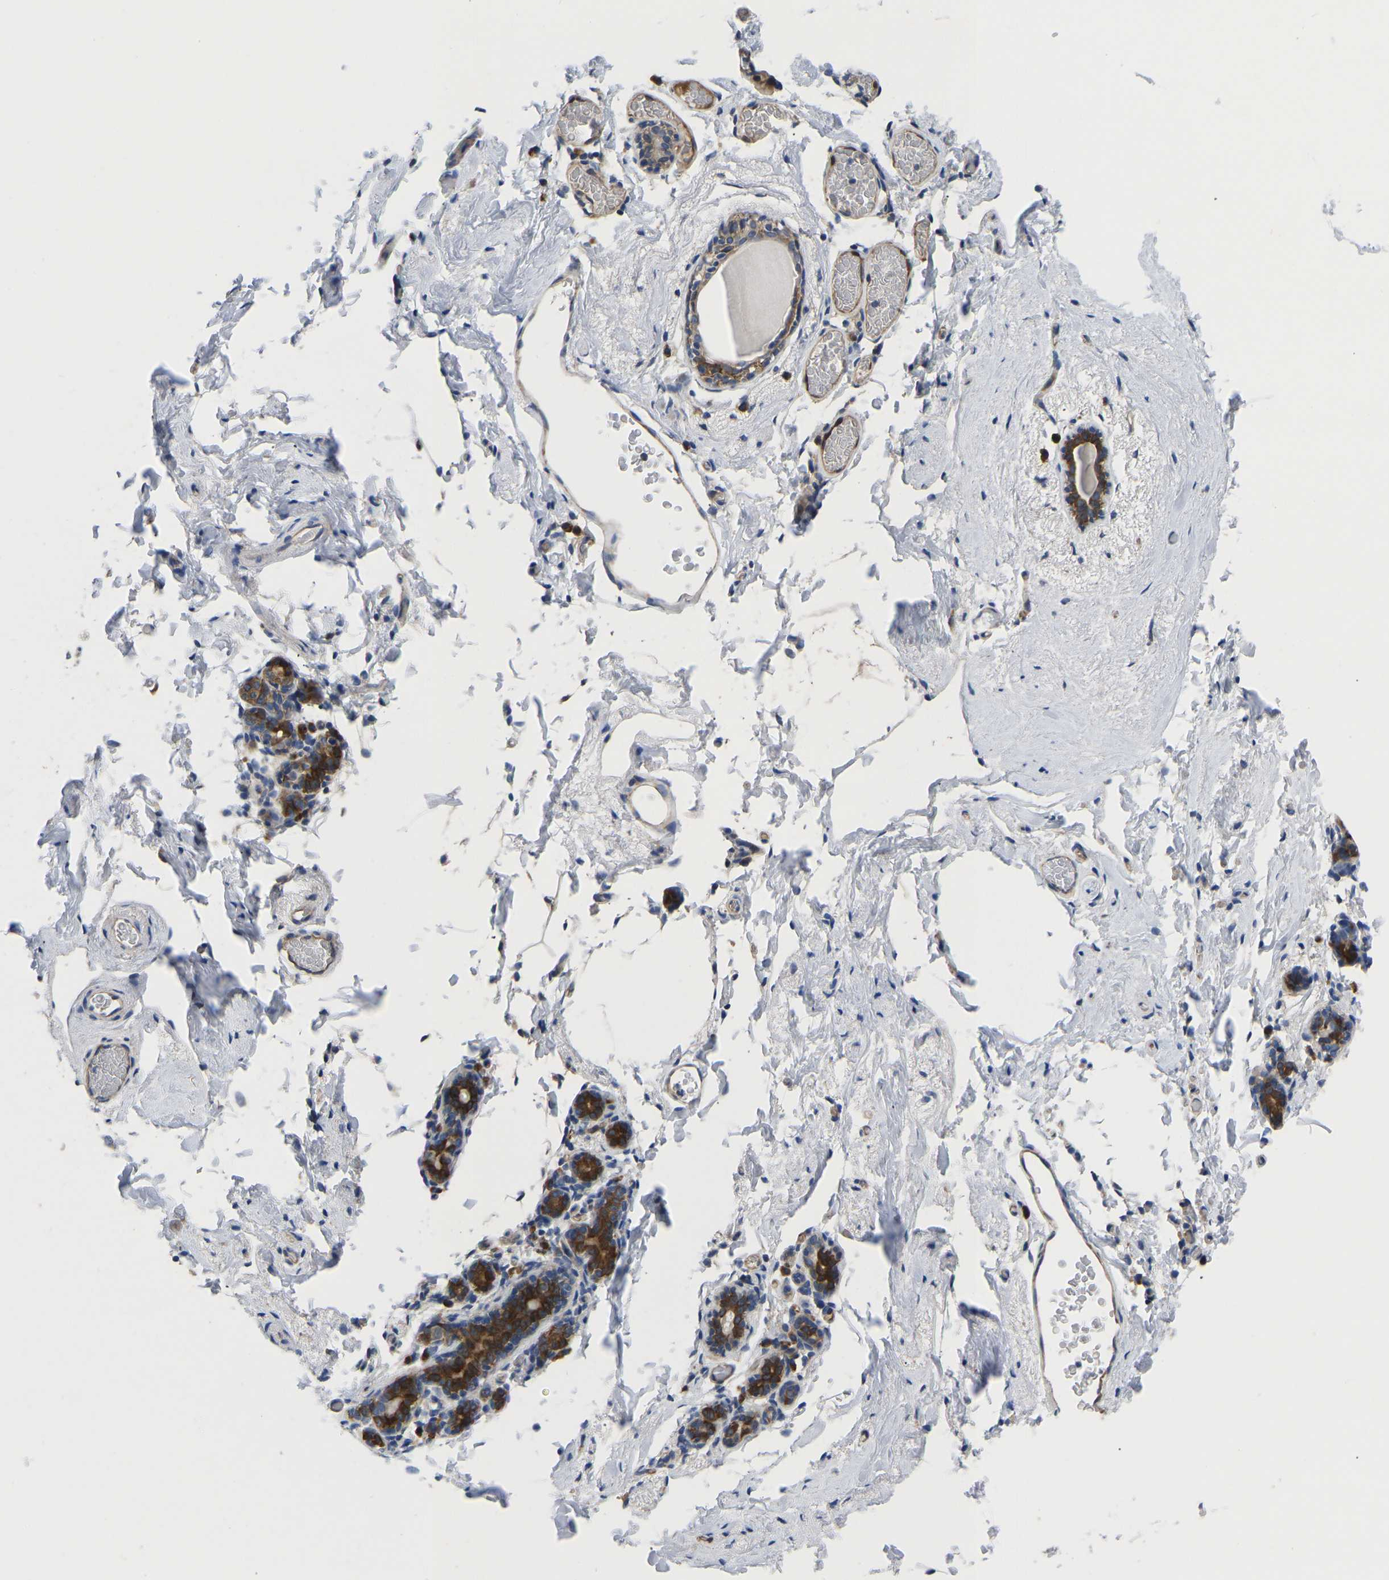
{"staining": {"intensity": "negative", "quantity": "none", "location": "none"}, "tissue": "breast", "cell_type": "Adipocytes", "image_type": "normal", "snomed": [{"axis": "morphology", "description": "Normal tissue, NOS"}, {"axis": "topography", "description": "Breast"}], "caption": "Adipocytes show no significant protein staining in benign breast.", "gene": "ABCA10", "patient": {"sex": "female", "age": 62}}